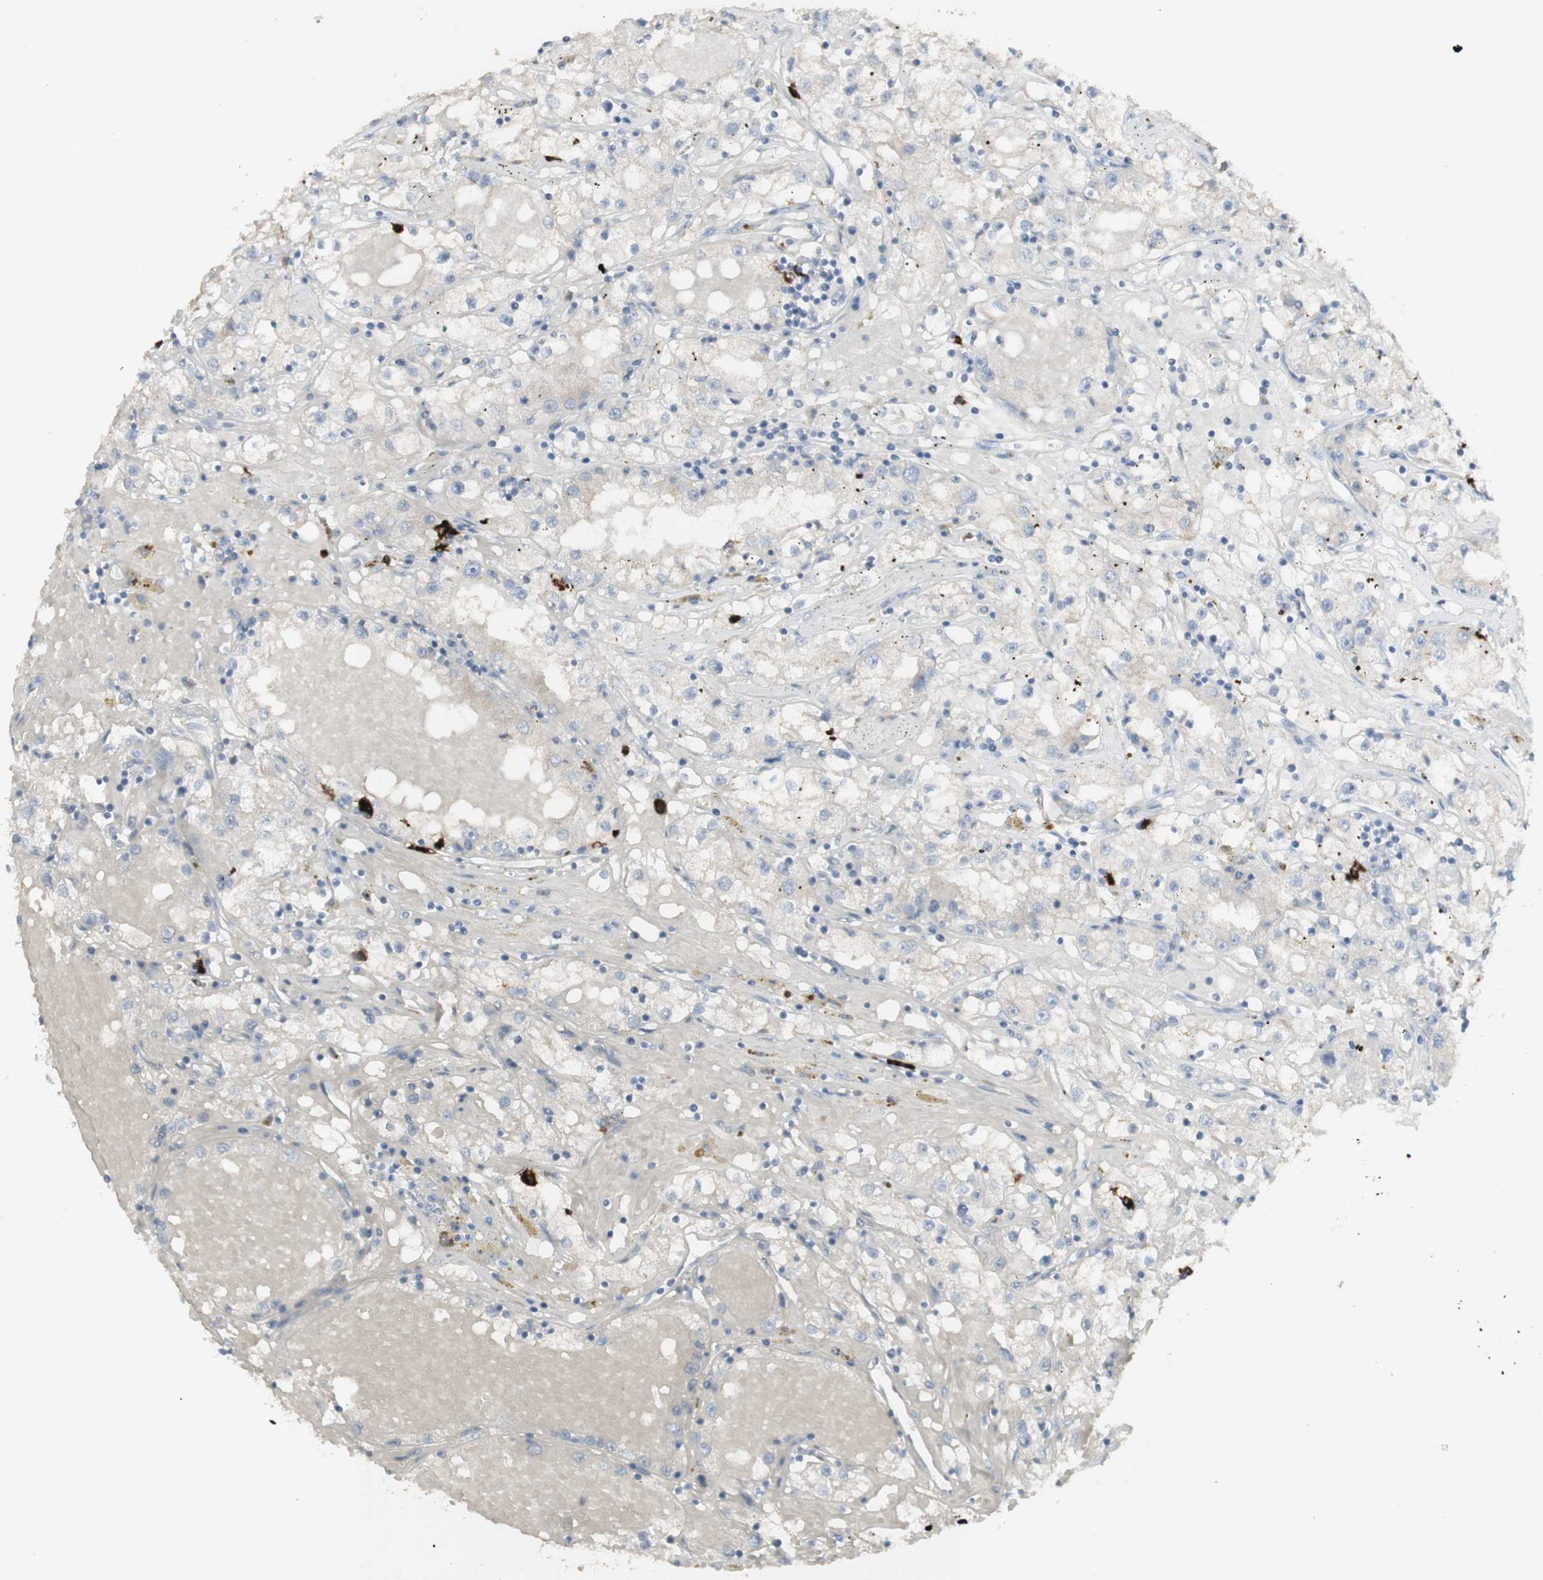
{"staining": {"intensity": "negative", "quantity": "none", "location": "none"}, "tissue": "renal cancer", "cell_type": "Tumor cells", "image_type": "cancer", "snomed": [{"axis": "morphology", "description": "Adenocarcinoma, NOS"}, {"axis": "topography", "description": "Kidney"}], "caption": "Micrograph shows no significant protein expression in tumor cells of renal adenocarcinoma.", "gene": "CD207", "patient": {"sex": "male", "age": 56}}